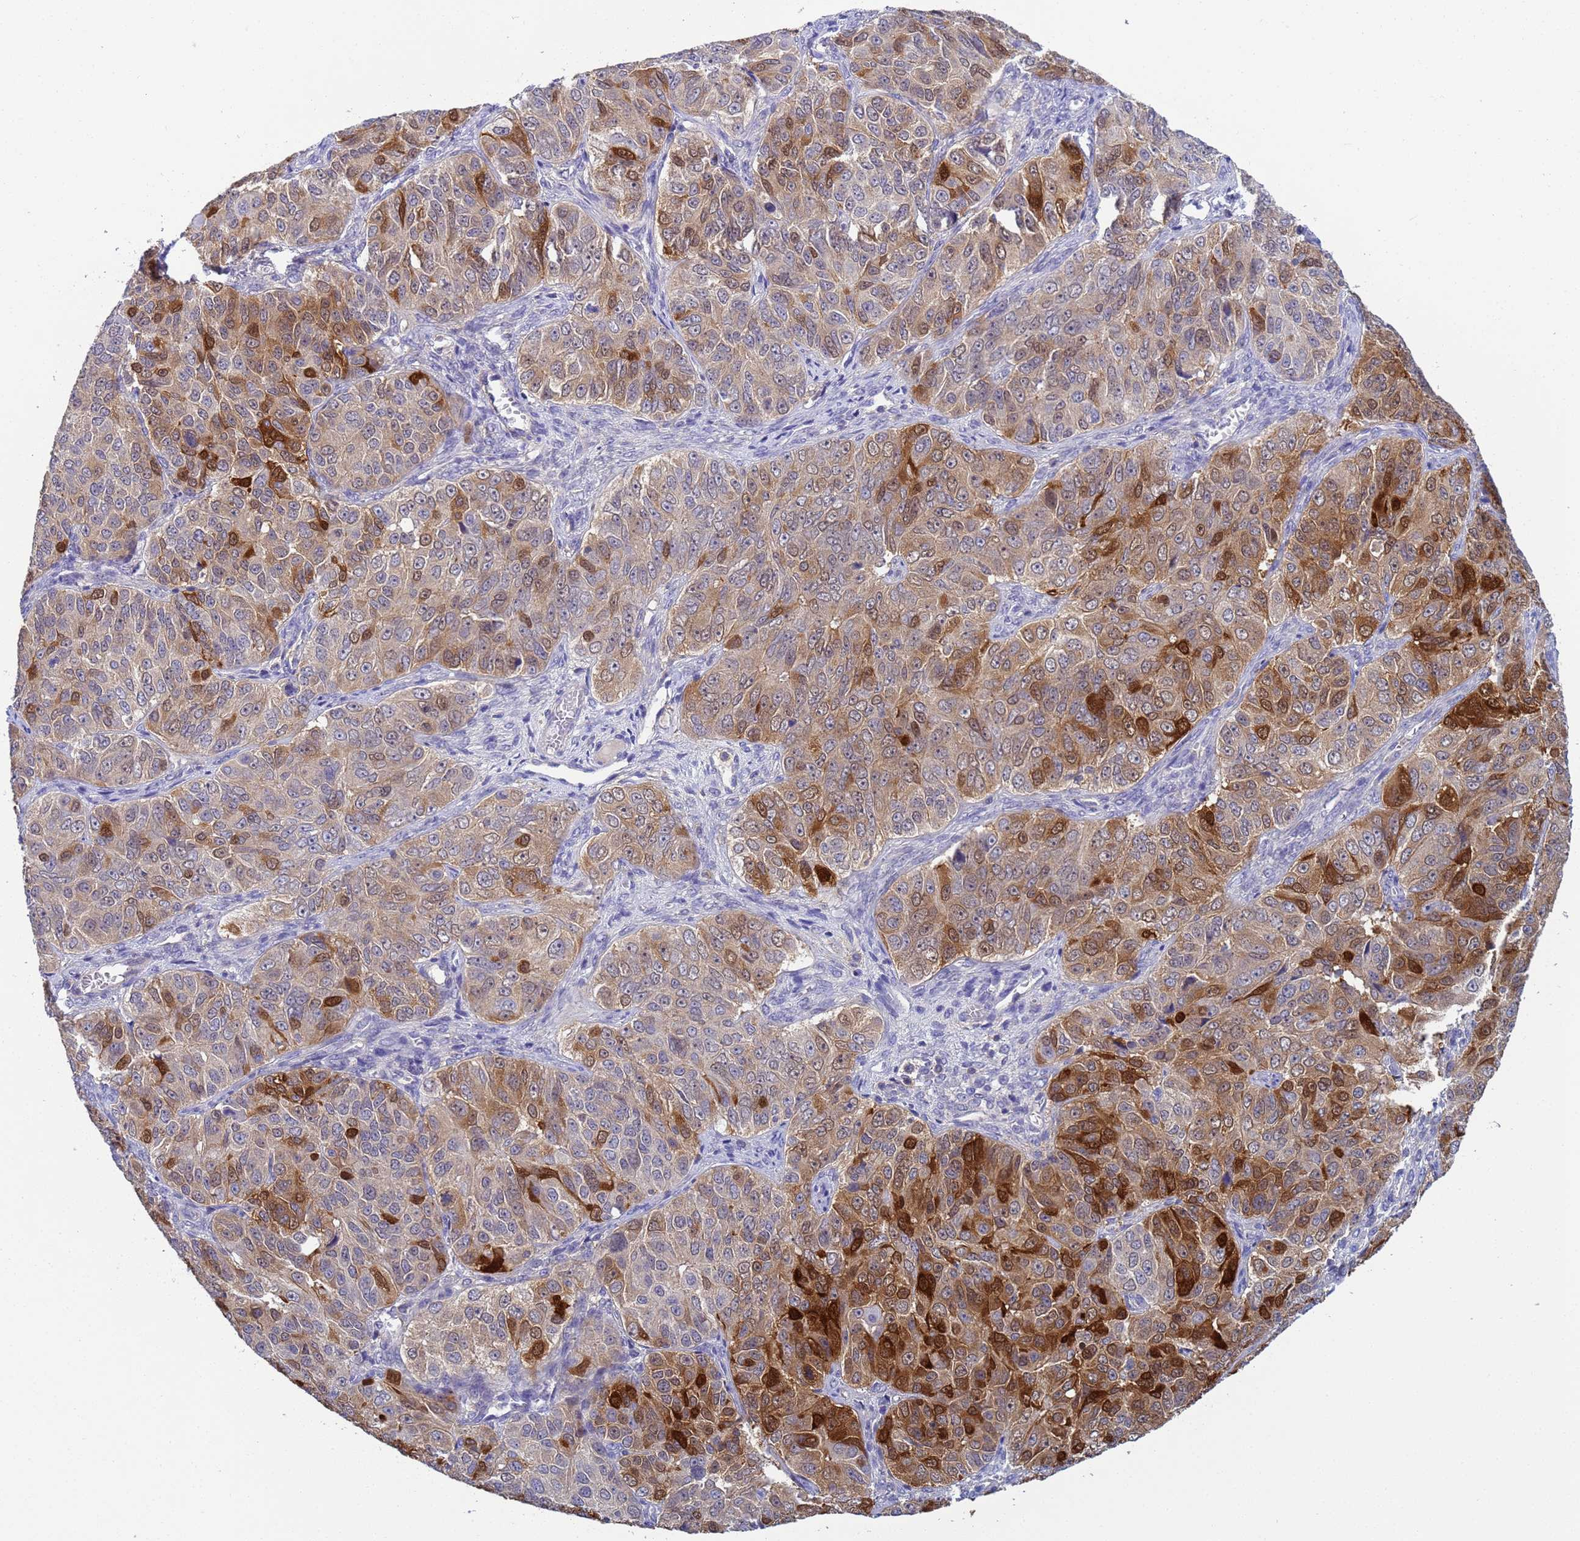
{"staining": {"intensity": "strong", "quantity": "<25%", "location": "cytoplasmic/membranous,nuclear"}, "tissue": "ovarian cancer", "cell_type": "Tumor cells", "image_type": "cancer", "snomed": [{"axis": "morphology", "description": "Carcinoma, endometroid"}, {"axis": "topography", "description": "Ovary"}], "caption": "High-power microscopy captured an immunohistochemistry image of ovarian endometroid carcinoma, revealing strong cytoplasmic/membranous and nuclear expression in about <25% of tumor cells.", "gene": "KLHL13", "patient": {"sex": "female", "age": 51}}